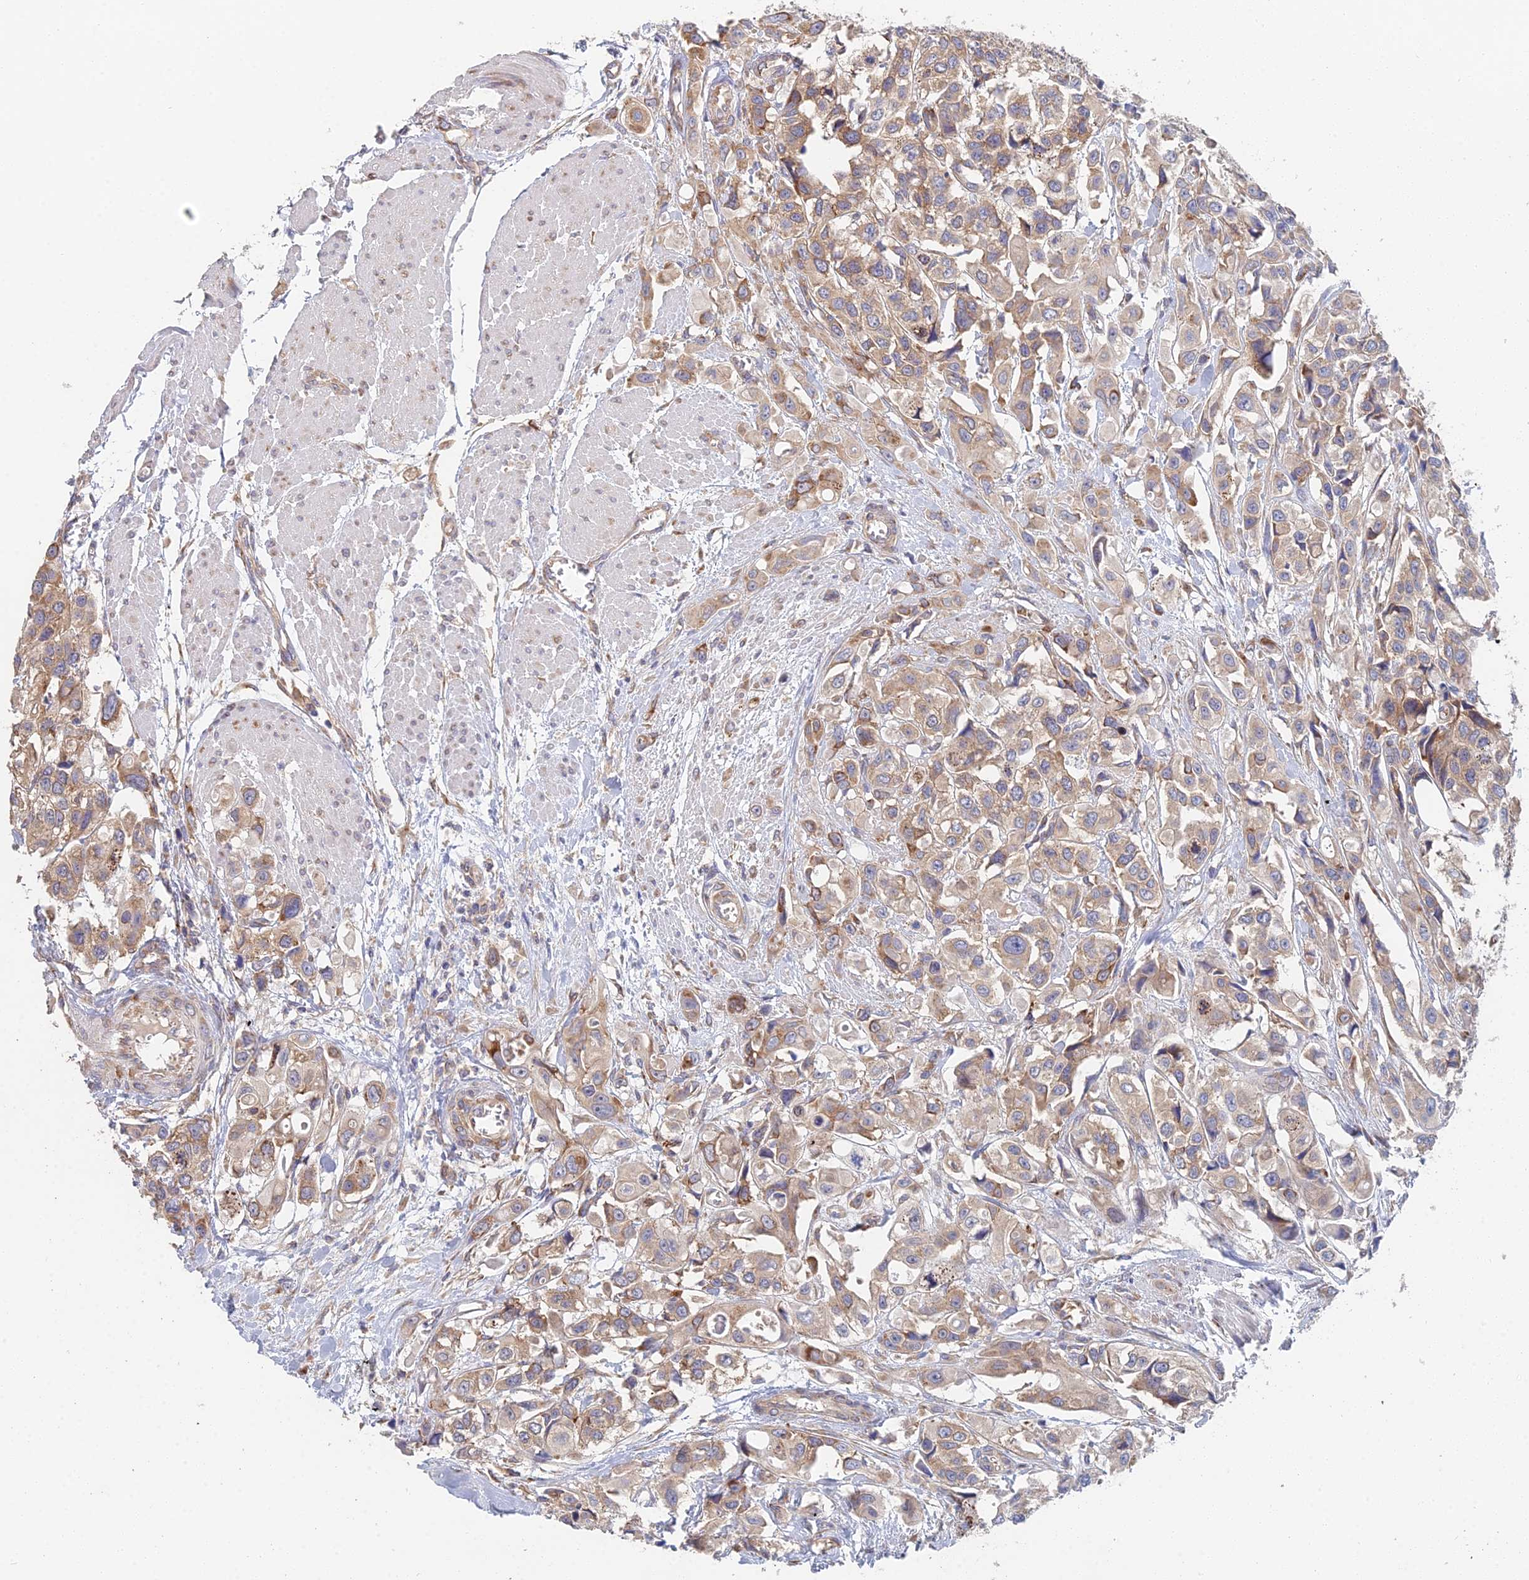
{"staining": {"intensity": "moderate", "quantity": ">75%", "location": "cytoplasmic/membranous"}, "tissue": "urothelial cancer", "cell_type": "Tumor cells", "image_type": "cancer", "snomed": [{"axis": "morphology", "description": "Urothelial carcinoma, High grade"}, {"axis": "topography", "description": "Urinary bladder"}], "caption": "This is an image of immunohistochemistry (IHC) staining of high-grade urothelial carcinoma, which shows moderate expression in the cytoplasmic/membranous of tumor cells.", "gene": "ELOF1", "patient": {"sex": "male", "age": 67}}